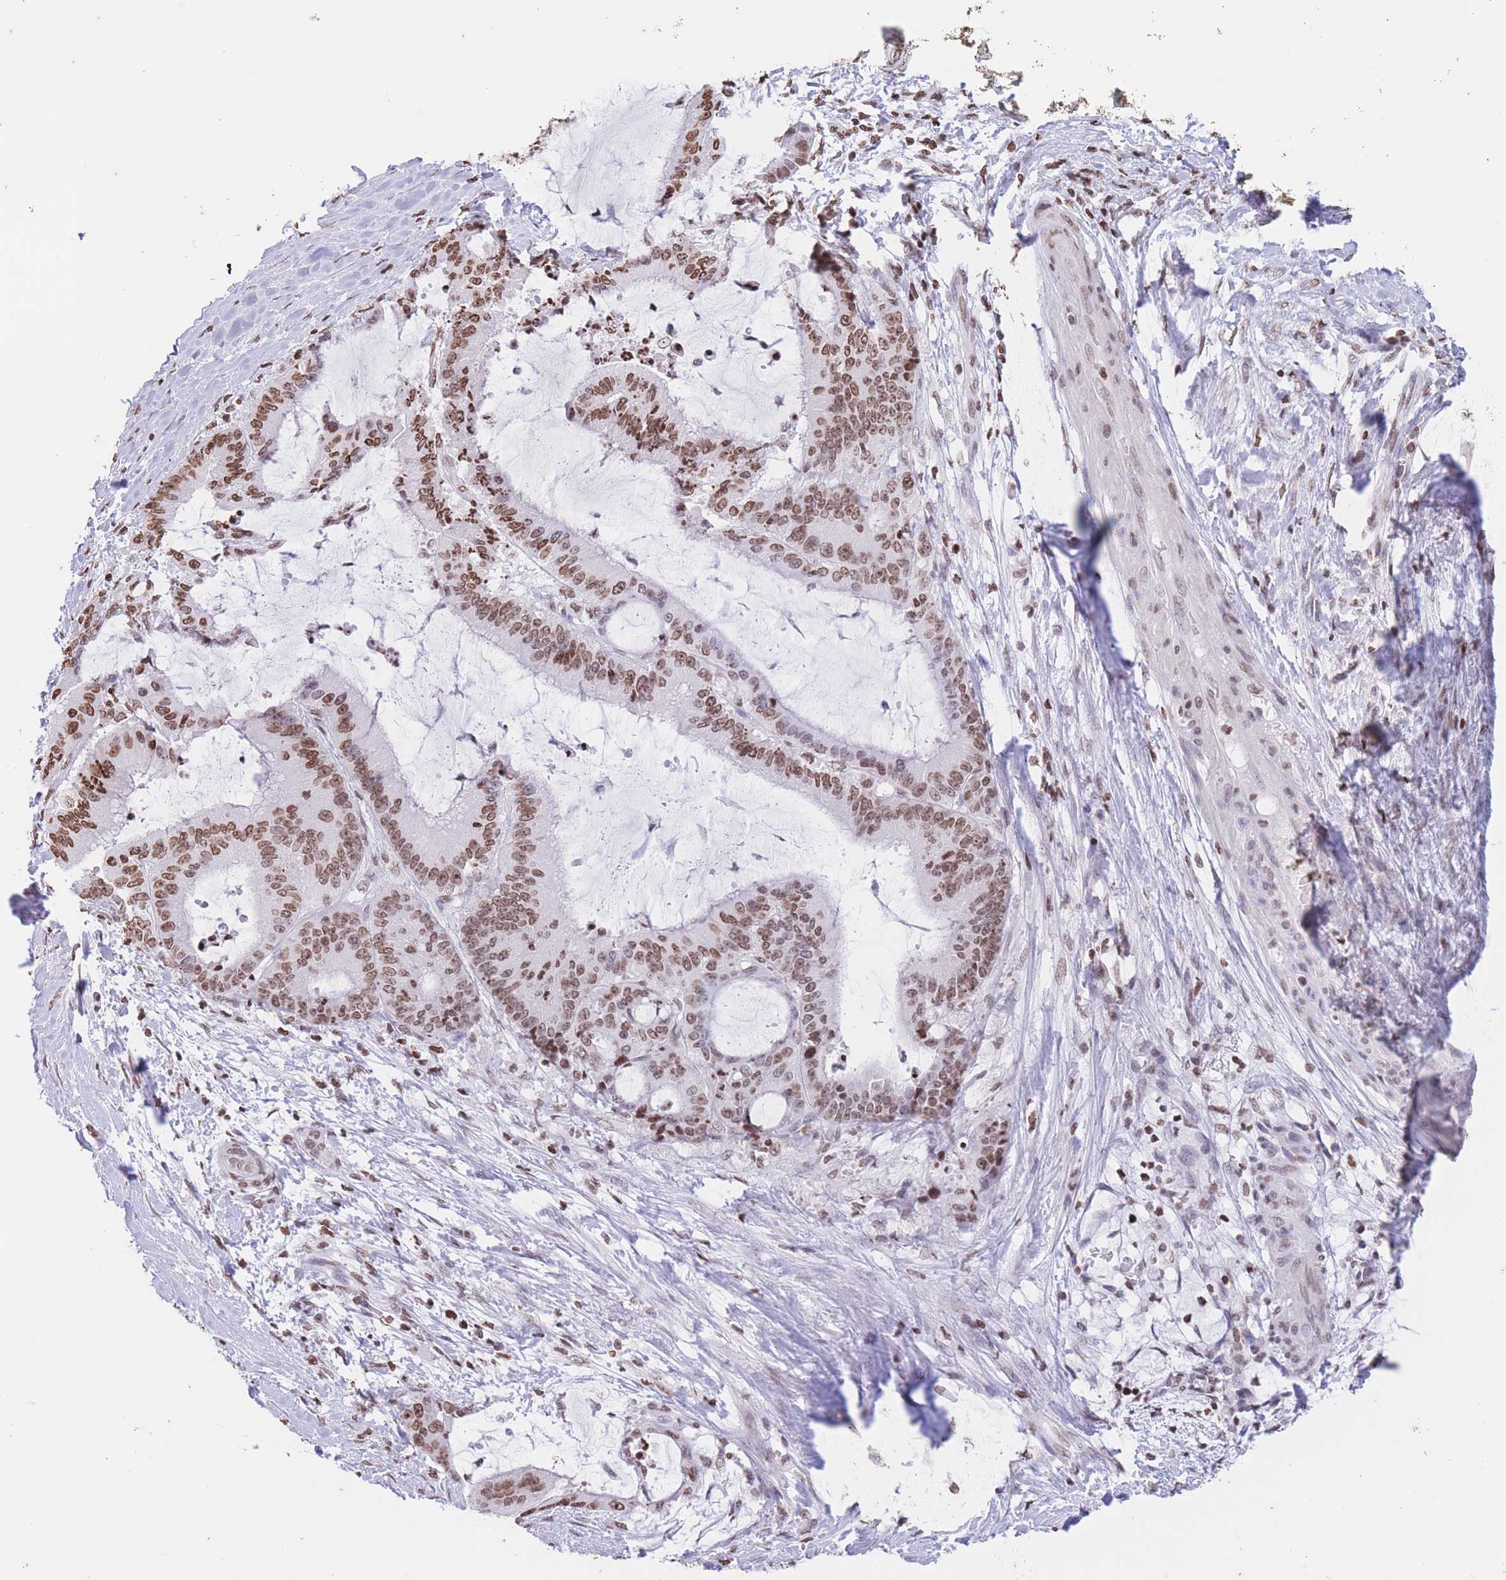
{"staining": {"intensity": "moderate", "quantity": ">75%", "location": "nuclear"}, "tissue": "liver cancer", "cell_type": "Tumor cells", "image_type": "cancer", "snomed": [{"axis": "morphology", "description": "Normal tissue, NOS"}, {"axis": "morphology", "description": "Cholangiocarcinoma"}, {"axis": "topography", "description": "Liver"}, {"axis": "topography", "description": "Peripheral nerve tissue"}], "caption": "Cholangiocarcinoma (liver) stained with a brown dye reveals moderate nuclear positive expression in about >75% of tumor cells.", "gene": "H2BC11", "patient": {"sex": "female", "age": 73}}